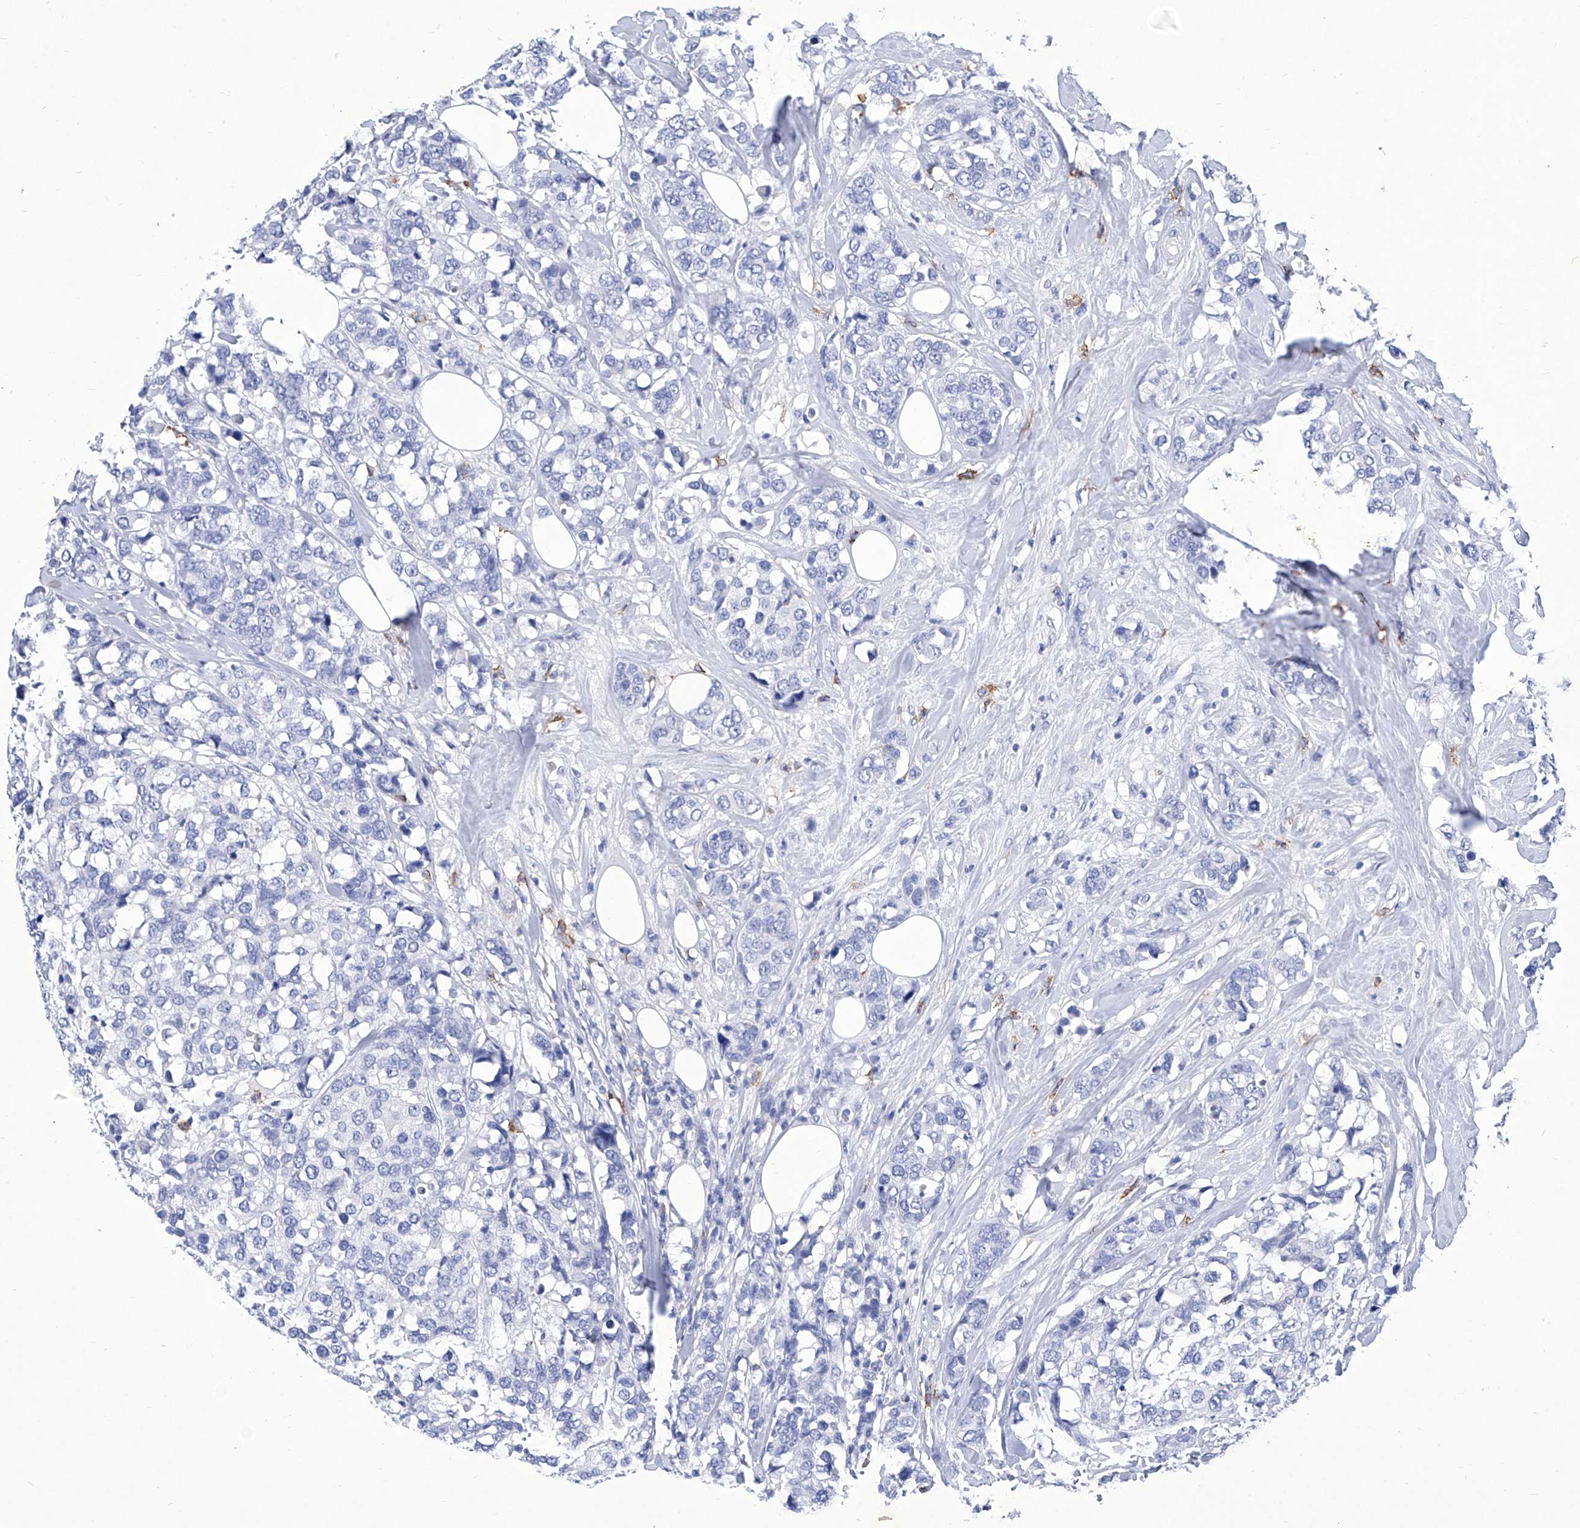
{"staining": {"intensity": "negative", "quantity": "none", "location": "none"}, "tissue": "breast cancer", "cell_type": "Tumor cells", "image_type": "cancer", "snomed": [{"axis": "morphology", "description": "Lobular carcinoma"}, {"axis": "topography", "description": "Breast"}], "caption": "This is an immunohistochemistry photomicrograph of human lobular carcinoma (breast). There is no staining in tumor cells.", "gene": "IFNL2", "patient": {"sex": "female", "age": 59}}